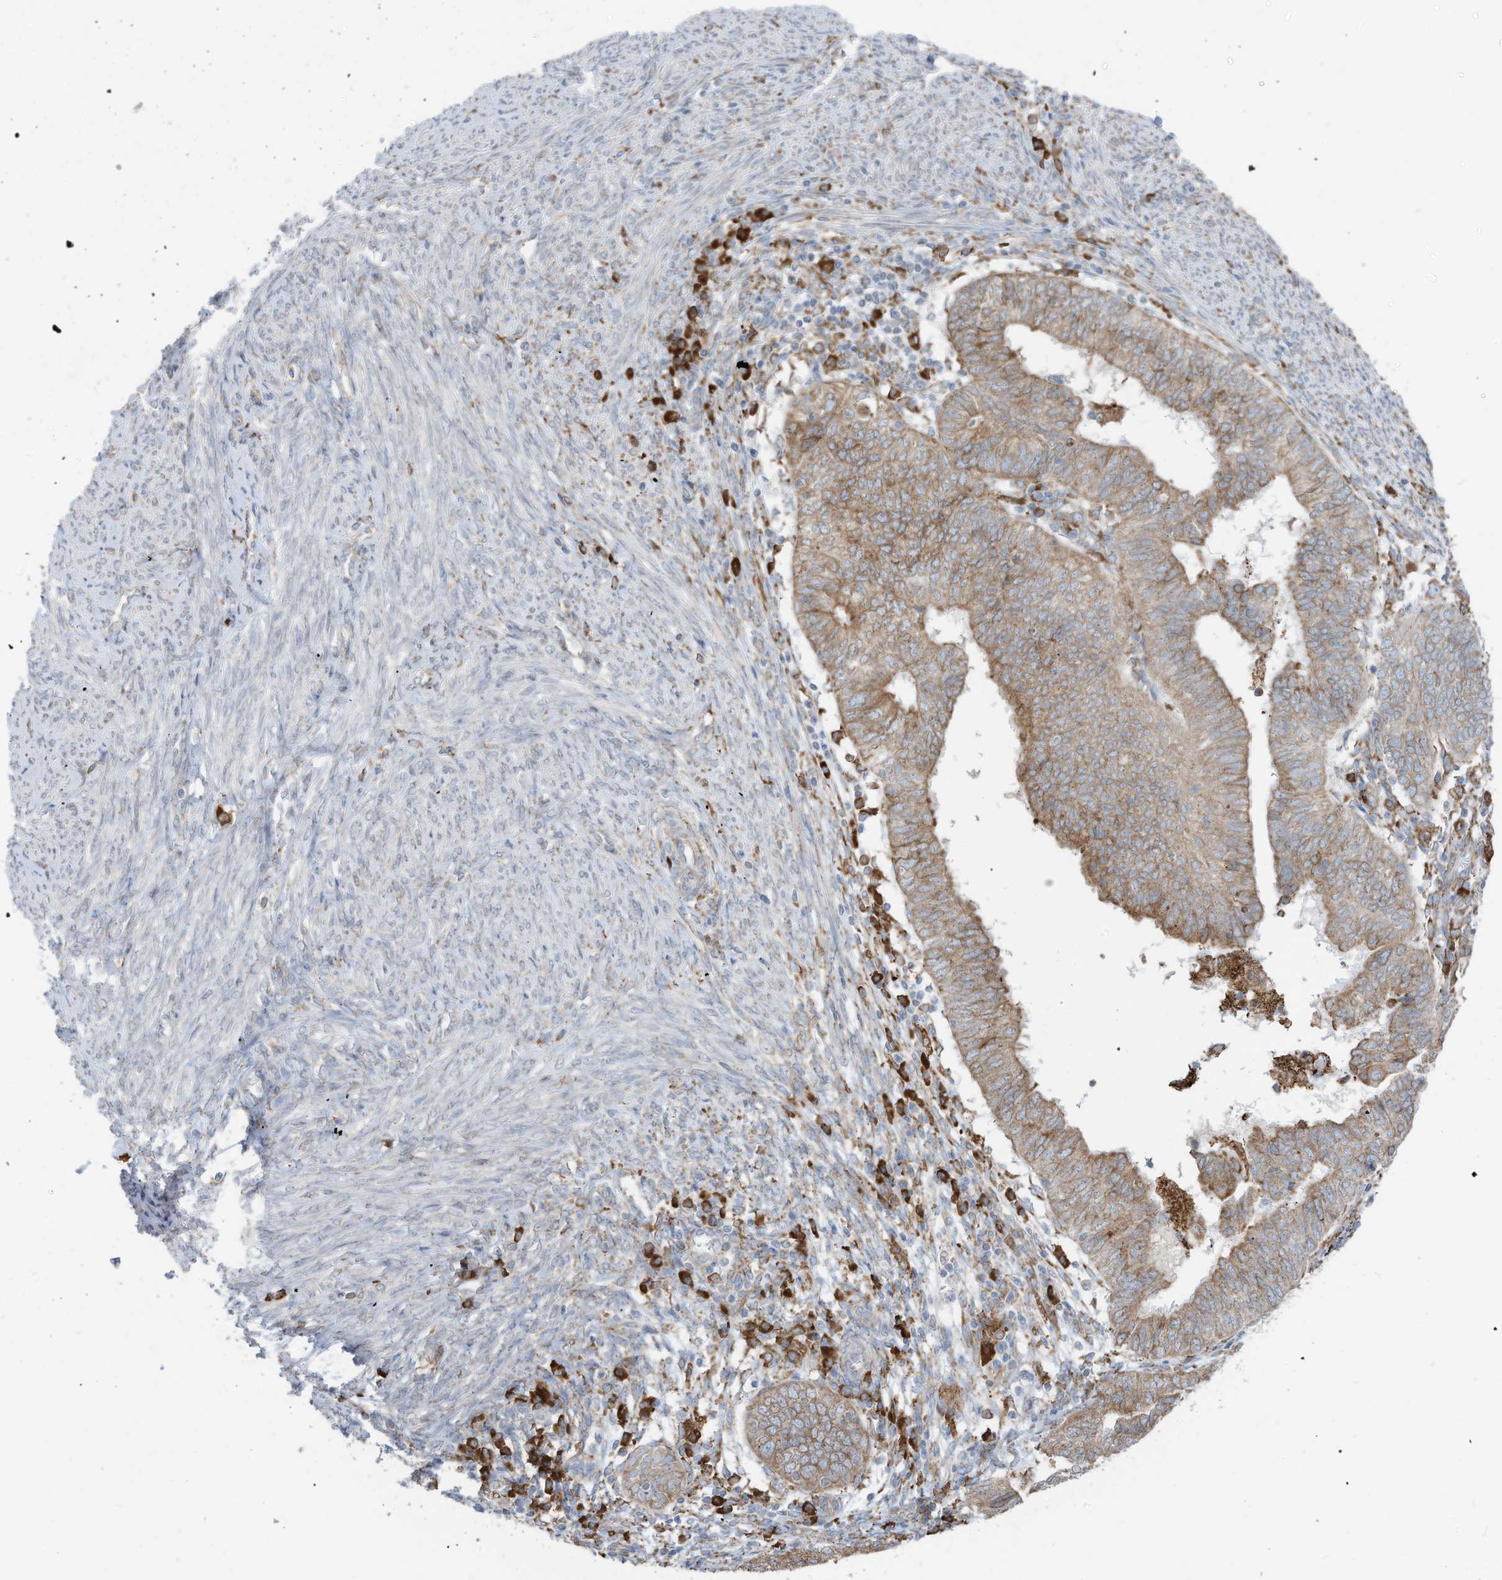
{"staining": {"intensity": "moderate", "quantity": "25%-75%", "location": "cytoplasmic/membranous"}, "tissue": "endometrial cancer", "cell_type": "Tumor cells", "image_type": "cancer", "snomed": [{"axis": "morphology", "description": "Adenocarcinoma, NOS"}, {"axis": "topography", "description": "Uterus"}], "caption": "The micrograph exhibits immunohistochemical staining of endometrial cancer (adenocarcinoma). There is moderate cytoplasmic/membranous expression is identified in approximately 25%-75% of tumor cells.", "gene": "ZNF354C", "patient": {"sex": "female", "age": 77}}